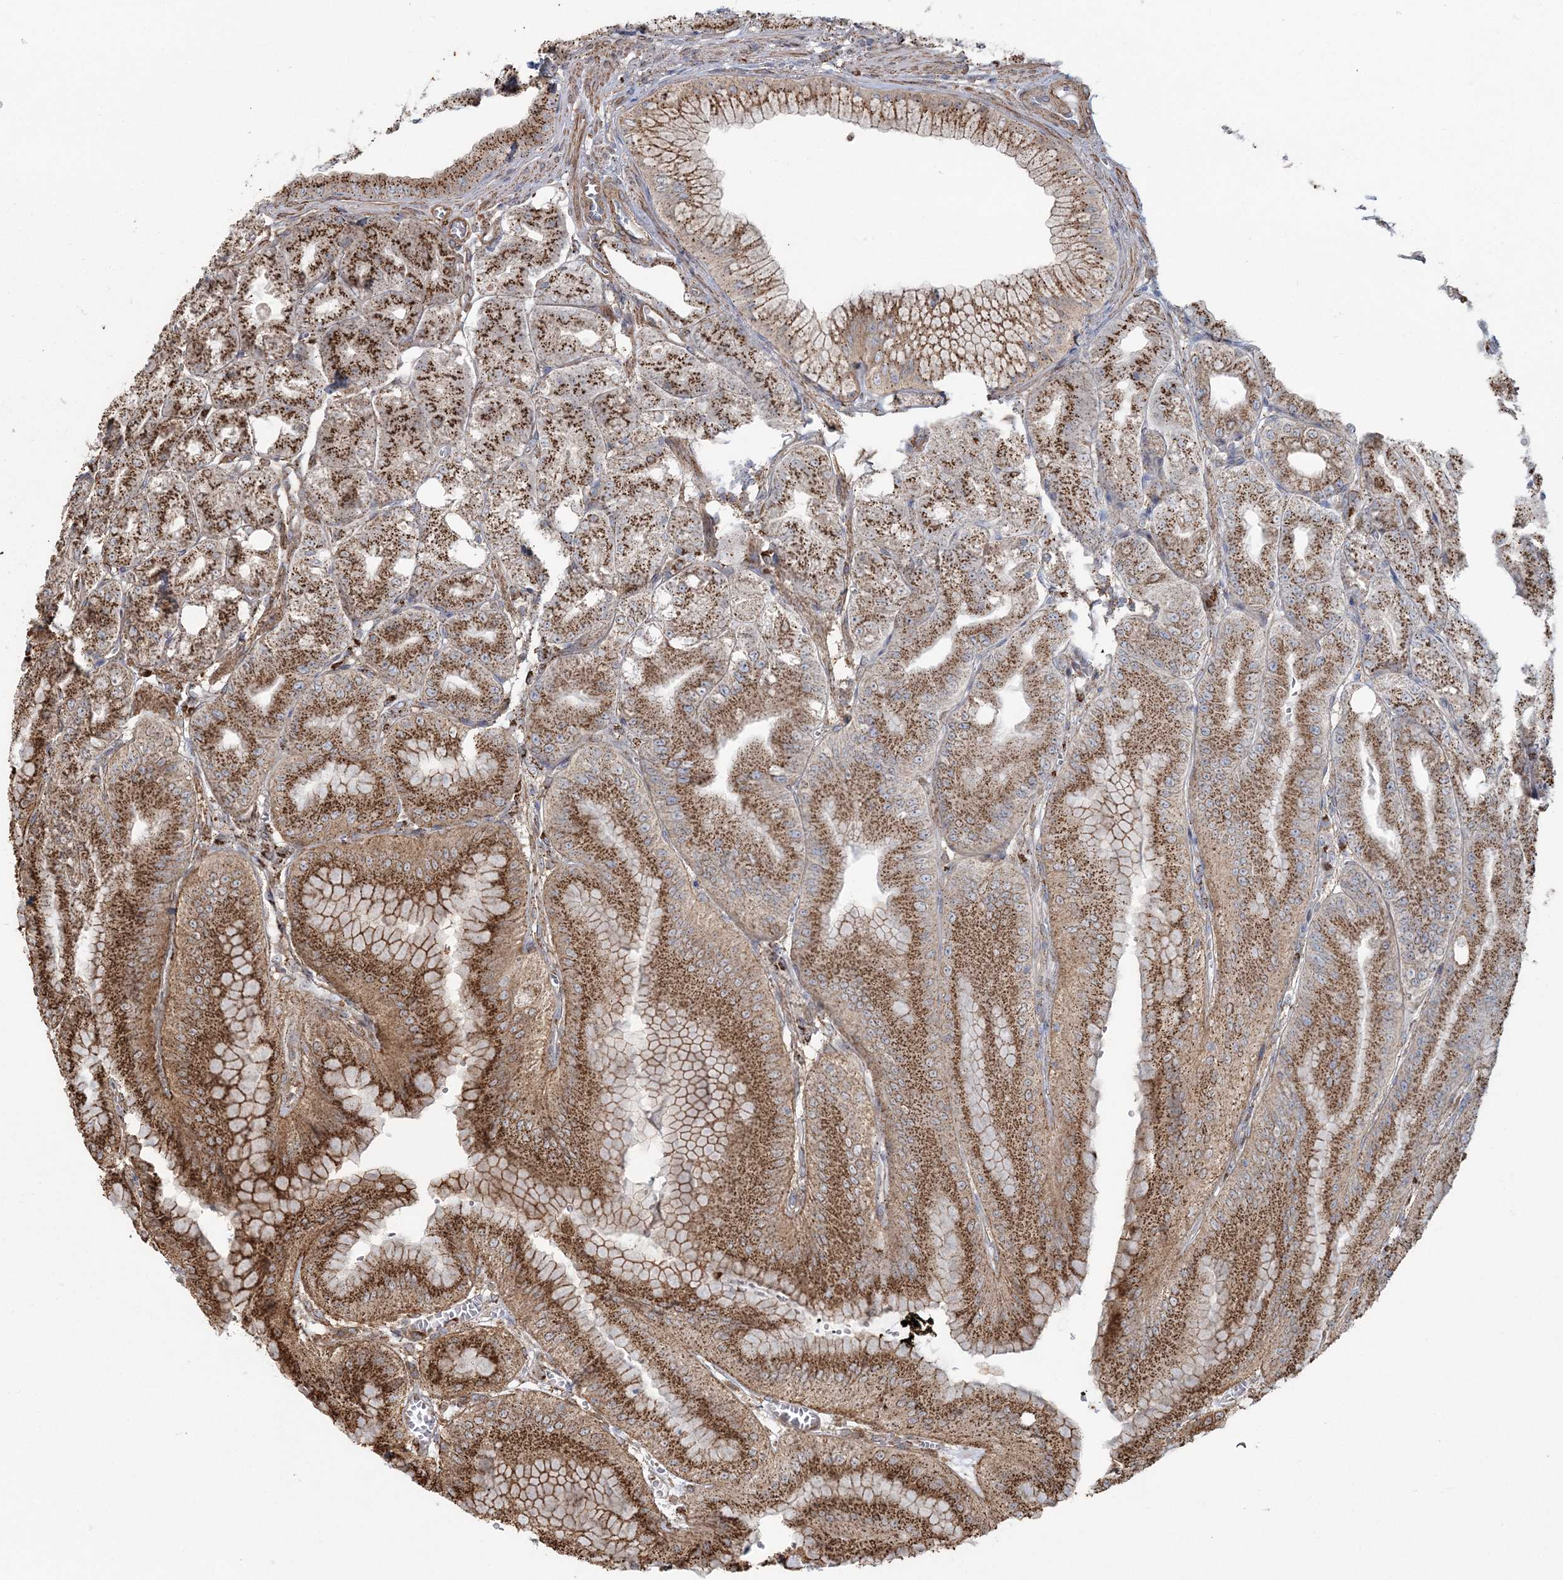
{"staining": {"intensity": "strong", "quantity": ">75%", "location": "cytoplasmic/membranous"}, "tissue": "stomach", "cell_type": "Glandular cells", "image_type": "normal", "snomed": [{"axis": "morphology", "description": "Normal tissue, NOS"}, {"axis": "topography", "description": "Stomach, upper"}, {"axis": "topography", "description": "Stomach, lower"}], "caption": "A brown stain highlights strong cytoplasmic/membranous expression of a protein in glandular cells of benign human stomach. The staining was performed using DAB, with brown indicating positive protein expression. Nuclei are stained blue with hematoxylin.", "gene": "TRAF3IP2", "patient": {"sex": "male", "age": 71}}